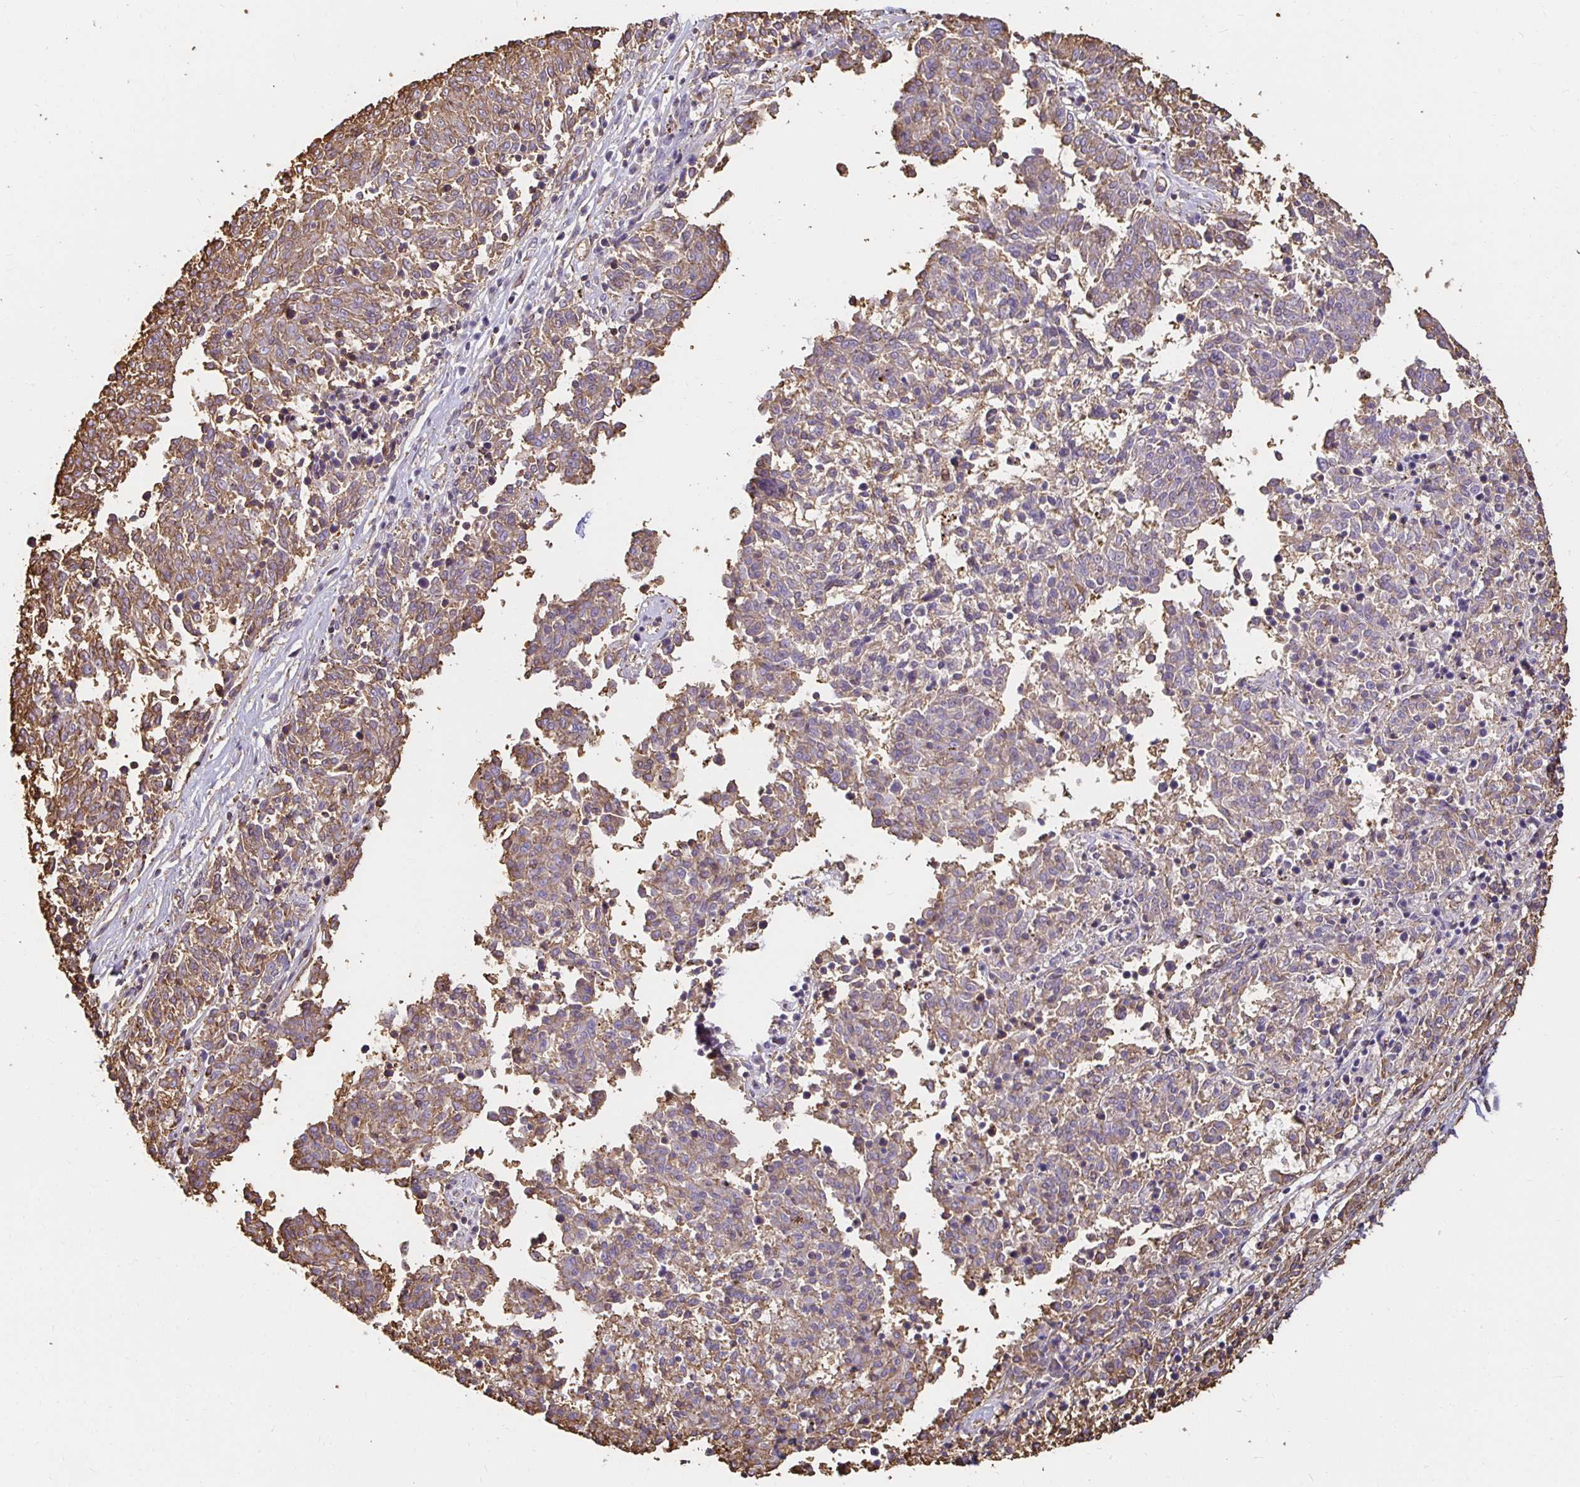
{"staining": {"intensity": "weak", "quantity": ">75%", "location": "cytoplasmic/membranous"}, "tissue": "melanoma", "cell_type": "Tumor cells", "image_type": "cancer", "snomed": [{"axis": "morphology", "description": "Malignant melanoma, NOS"}, {"axis": "topography", "description": "Skin"}], "caption": "Protein staining of malignant melanoma tissue displays weak cytoplasmic/membranous staining in approximately >75% of tumor cells.", "gene": "TAS1R3", "patient": {"sex": "female", "age": 72}}